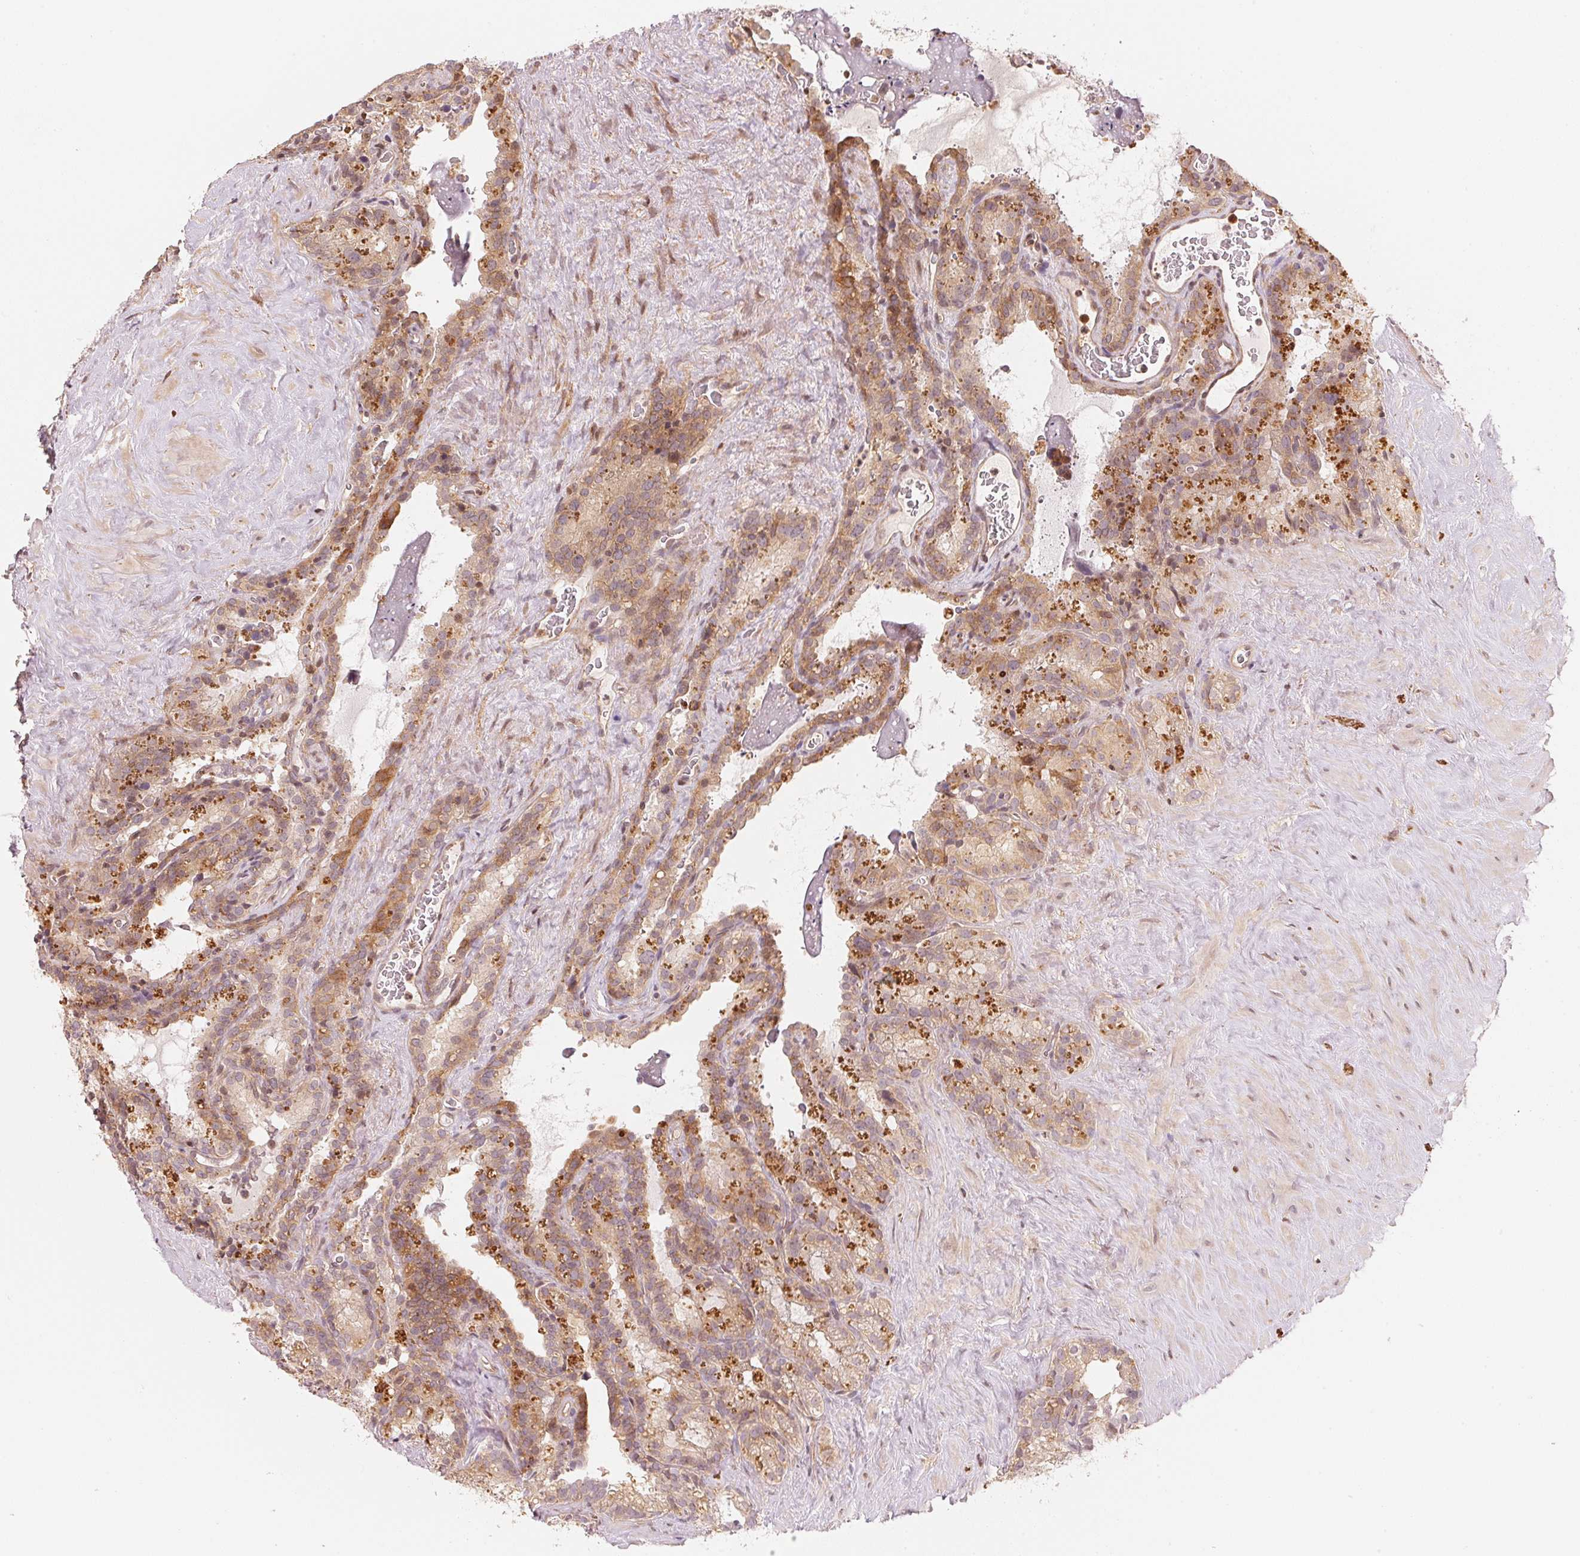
{"staining": {"intensity": "moderate", "quantity": "25%-75%", "location": "cytoplasmic/membranous"}, "tissue": "seminal vesicle", "cell_type": "Glandular cells", "image_type": "normal", "snomed": [{"axis": "morphology", "description": "Normal tissue, NOS"}, {"axis": "topography", "description": "Prostate"}, {"axis": "topography", "description": "Seminal veicle"}], "caption": "A medium amount of moderate cytoplasmic/membranous positivity is present in approximately 25%-75% of glandular cells in benign seminal vesicle.", "gene": "PRKN", "patient": {"sex": "male", "age": 71}}